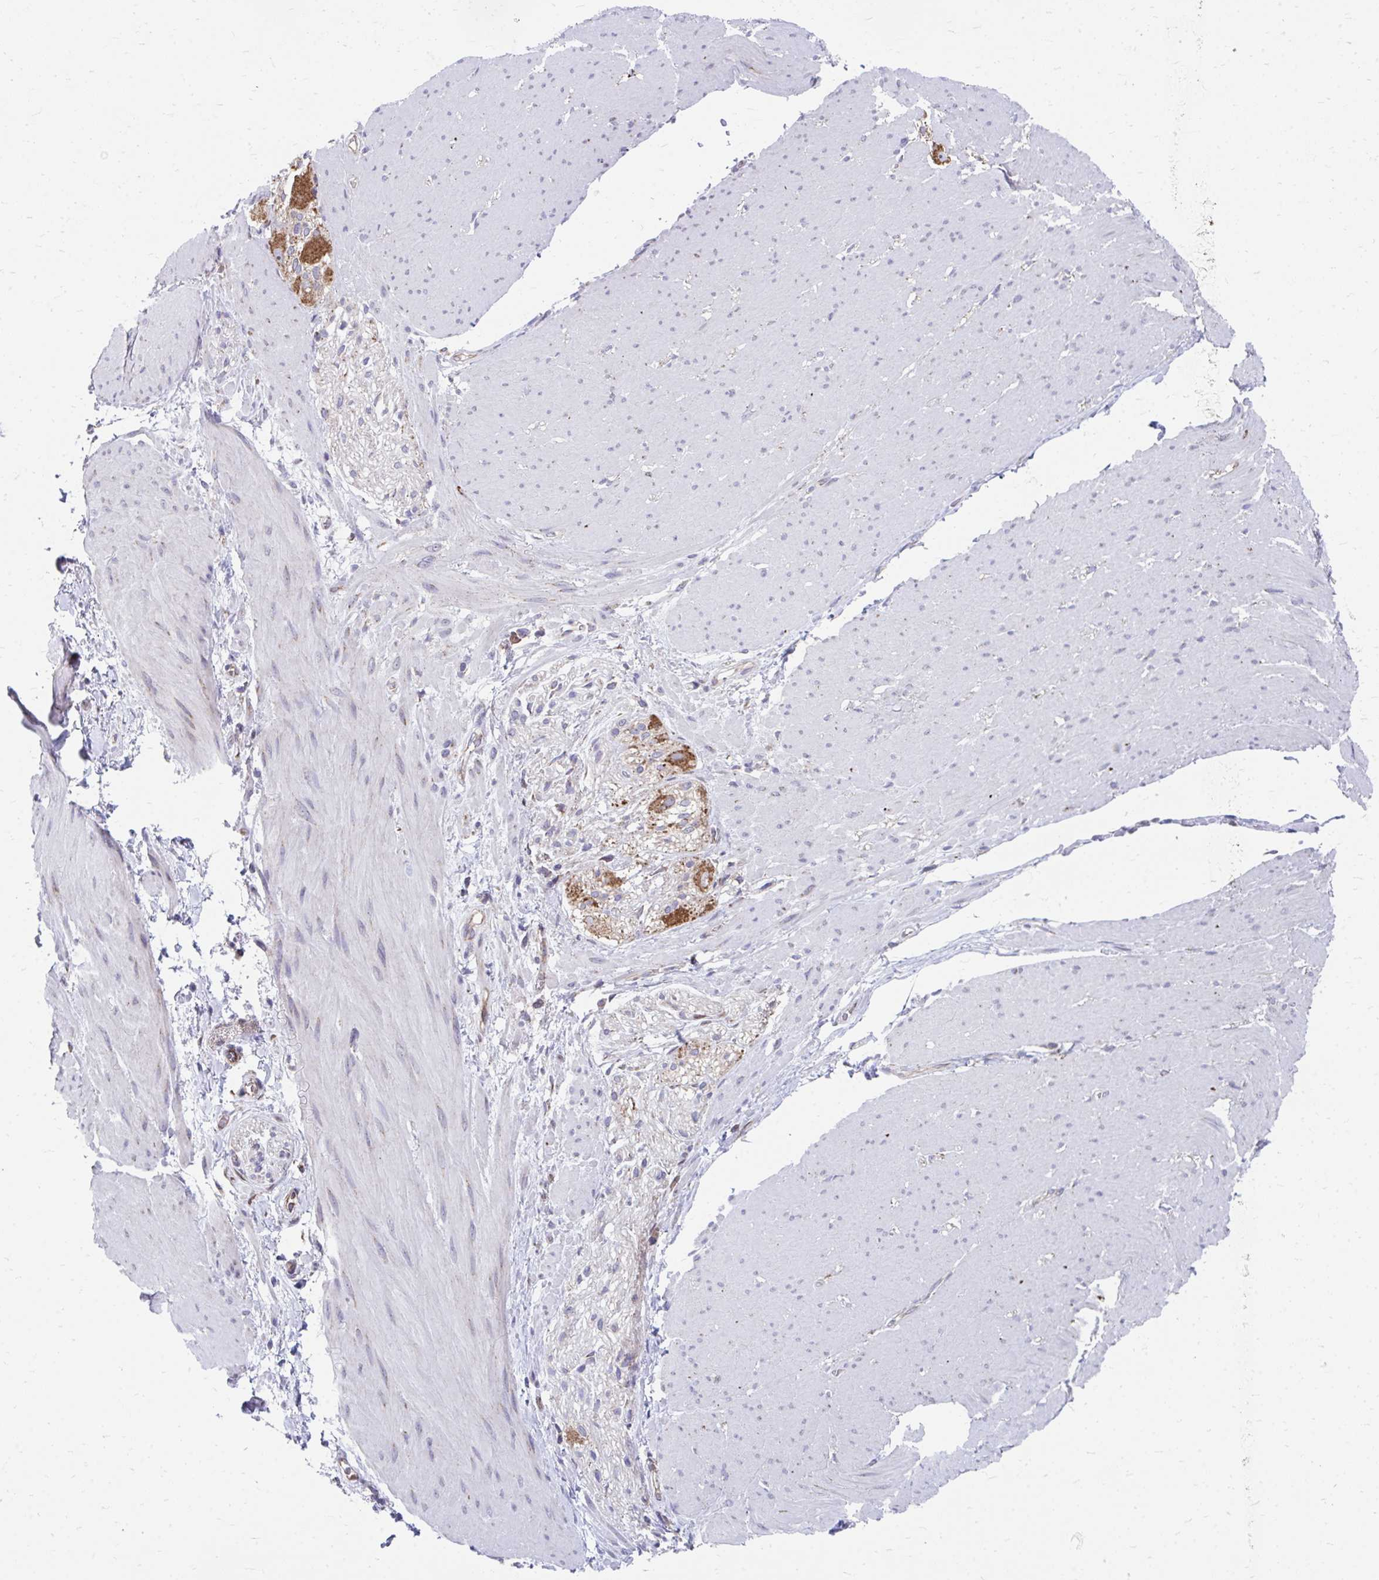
{"staining": {"intensity": "negative", "quantity": "none", "location": "none"}, "tissue": "smooth muscle", "cell_type": "Smooth muscle cells", "image_type": "normal", "snomed": [{"axis": "morphology", "description": "Normal tissue, NOS"}, {"axis": "topography", "description": "Smooth muscle"}, {"axis": "topography", "description": "Rectum"}], "caption": "Smooth muscle cells are negative for brown protein staining in benign smooth muscle. (Brightfield microscopy of DAB (3,3'-diaminobenzidine) IHC at high magnification).", "gene": "FHIP1B", "patient": {"sex": "male", "age": 53}}